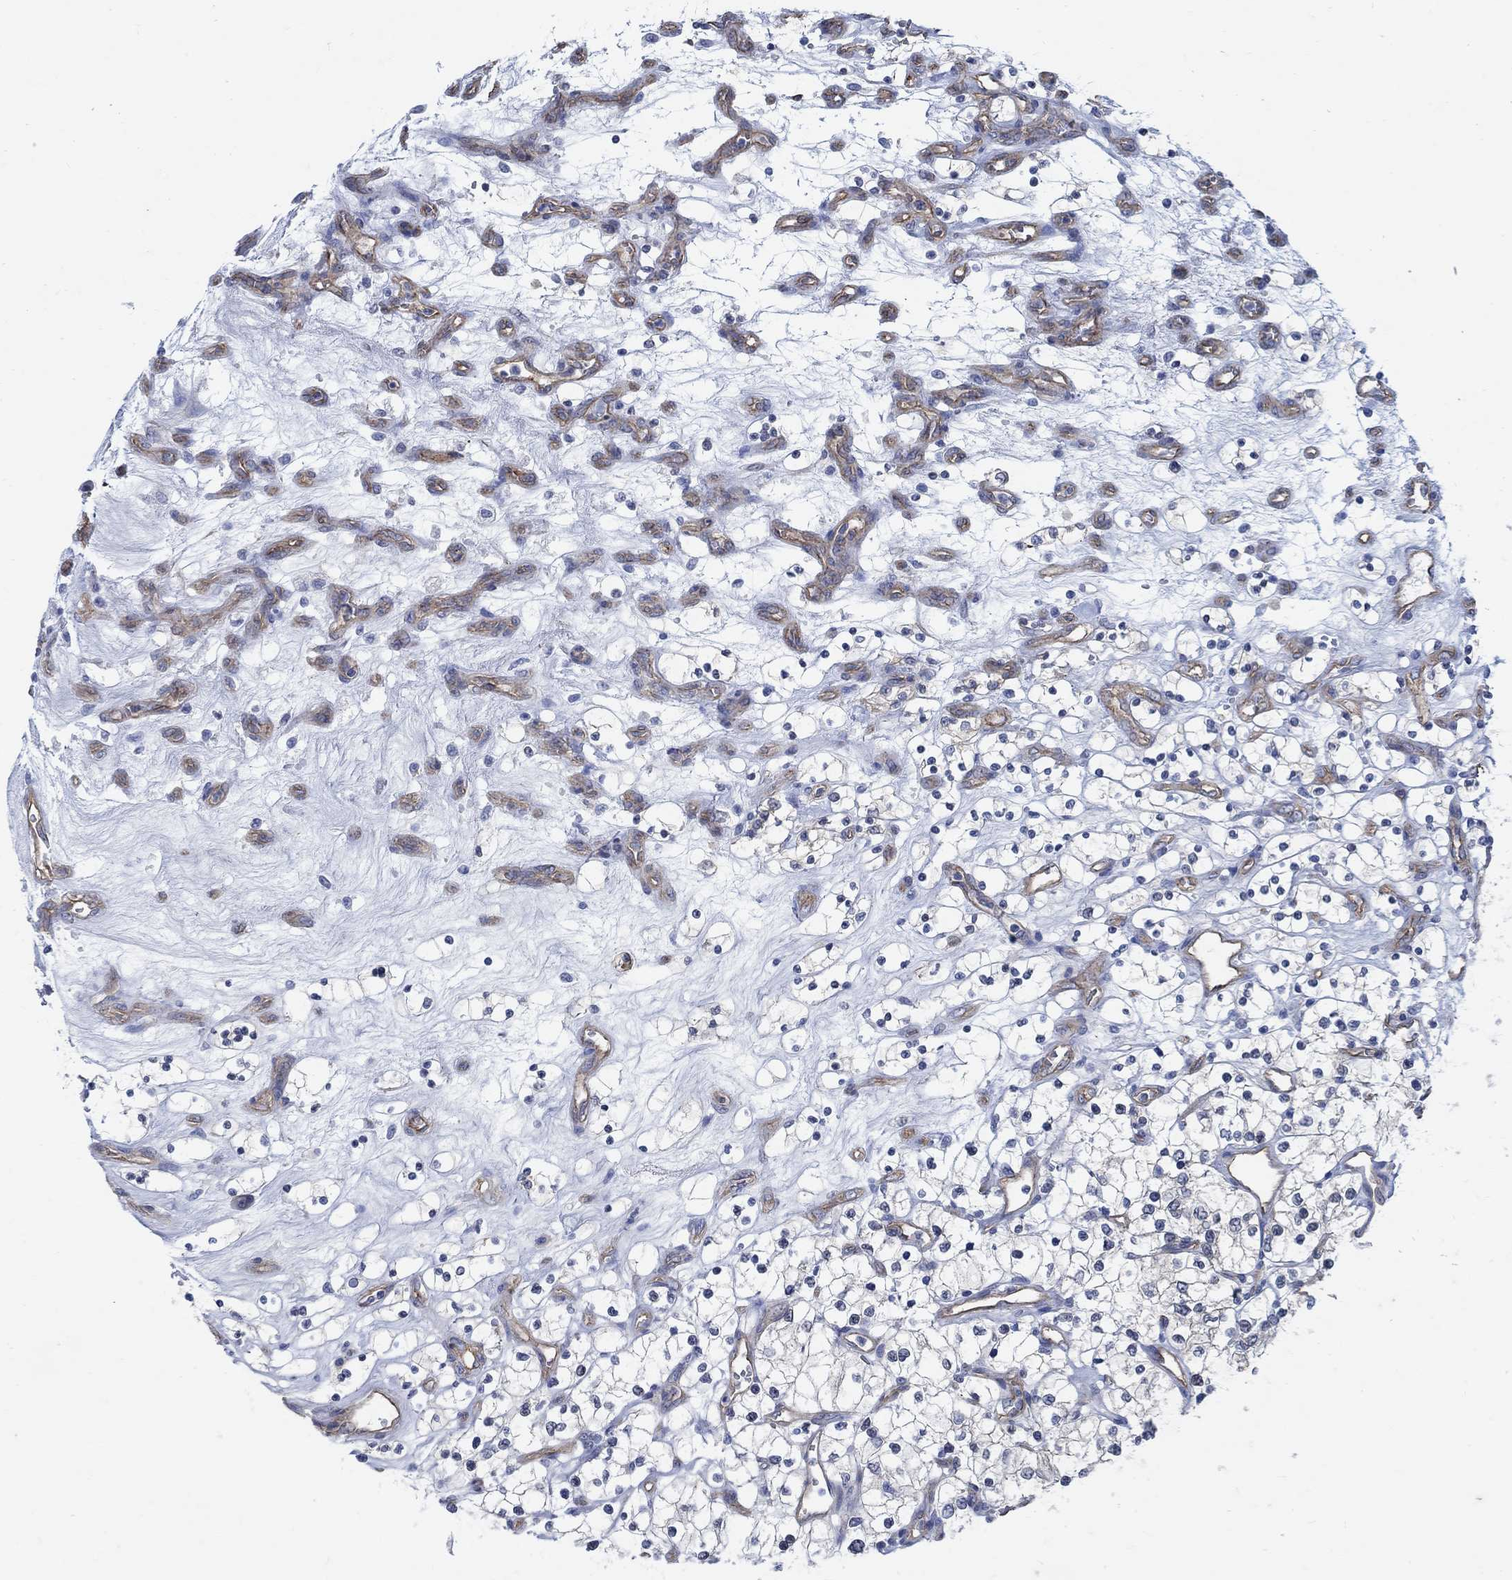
{"staining": {"intensity": "negative", "quantity": "none", "location": "none"}, "tissue": "renal cancer", "cell_type": "Tumor cells", "image_type": "cancer", "snomed": [{"axis": "morphology", "description": "Adenocarcinoma, NOS"}, {"axis": "topography", "description": "Kidney"}], "caption": "Immunohistochemistry (IHC) of human renal cancer (adenocarcinoma) demonstrates no staining in tumor cells. (Stains: DAB IHC with hematoxylin counter stain, Microscopy: brightfield microscopy at high magnification).", "gene": "TMEM198", "patient": {"sex": "female", "age": 69}}